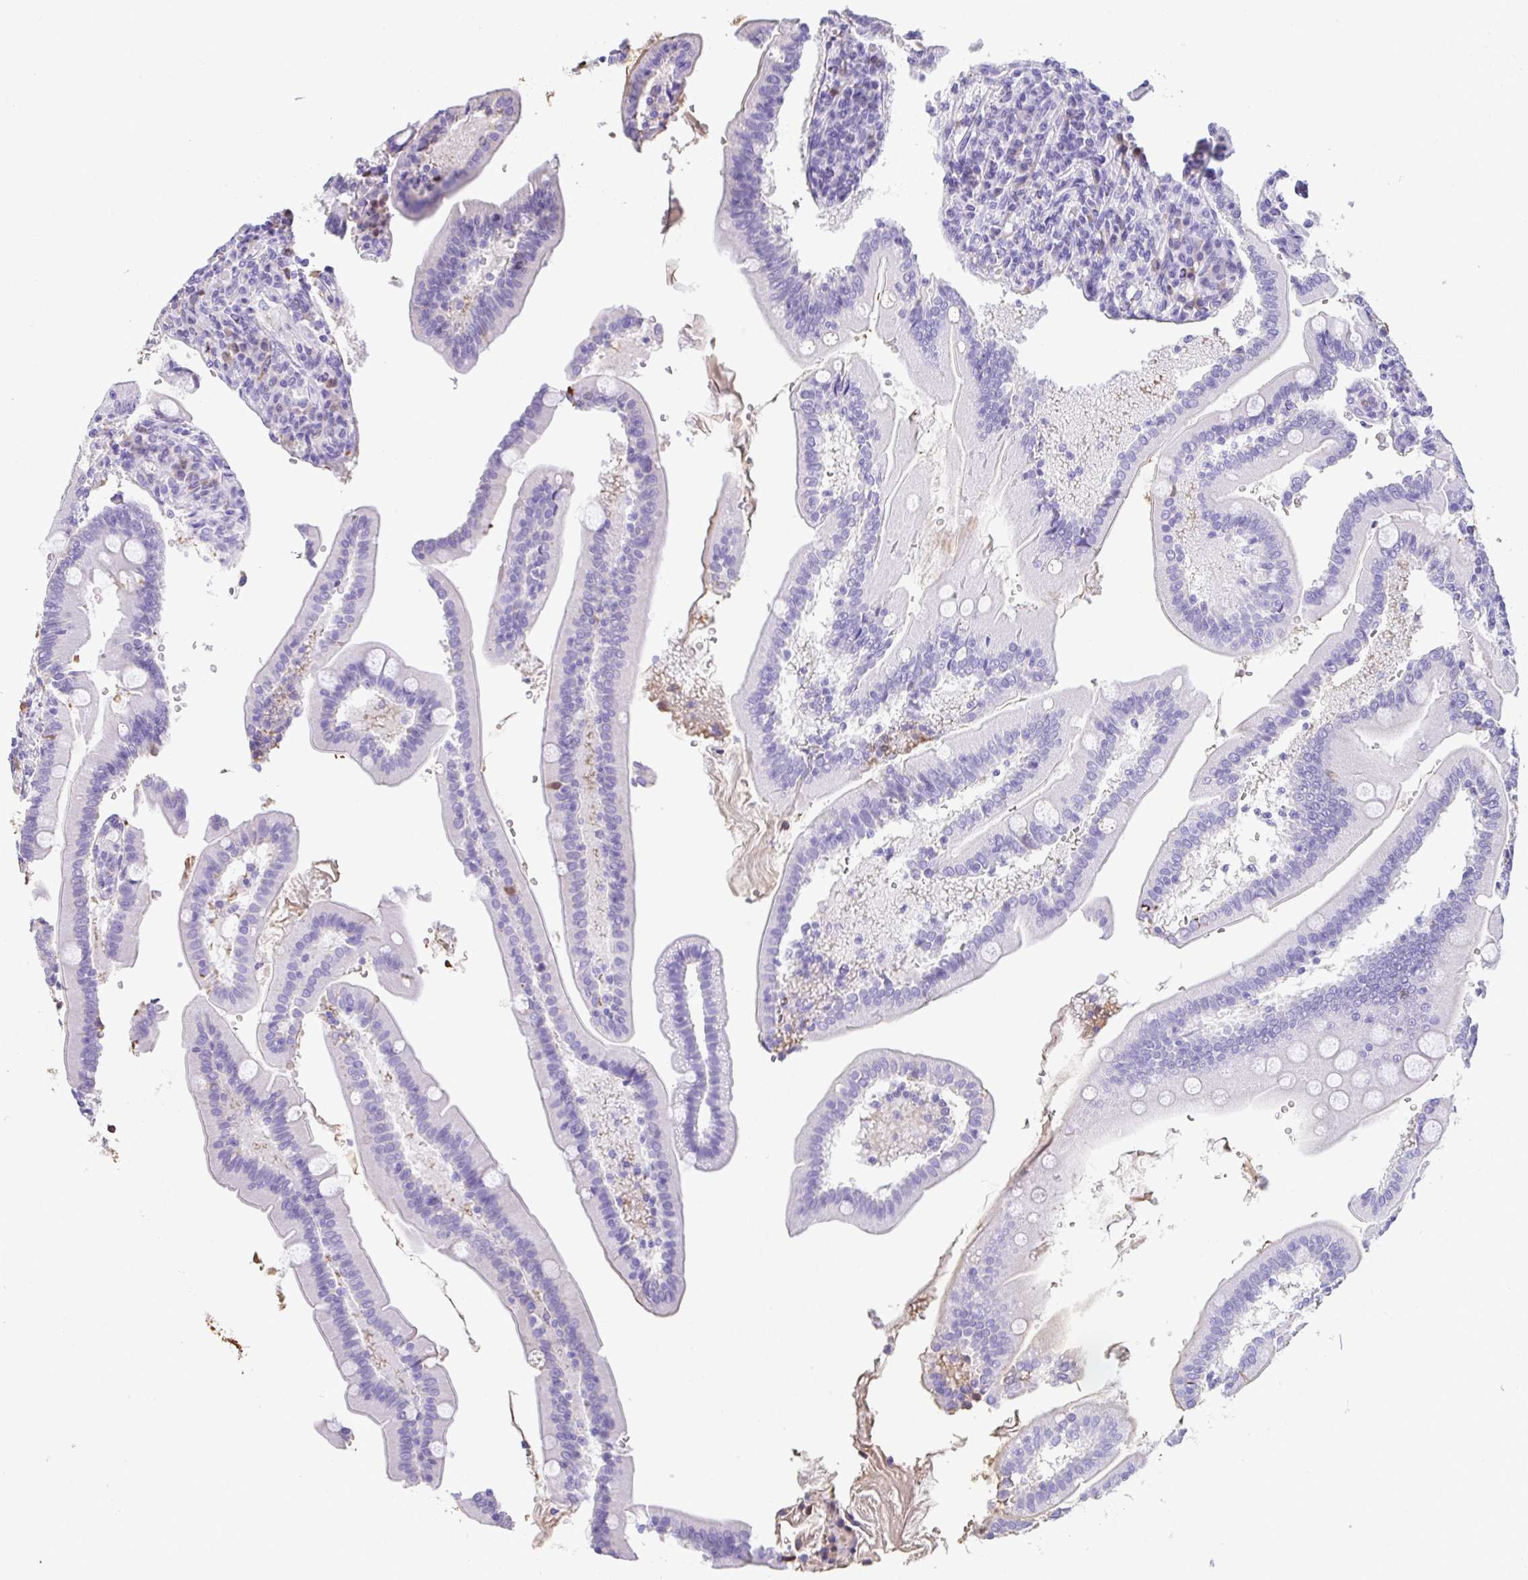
{"staining": {"intensity": "negative", "quantity": "none", "location": "none"}, "tissue": "duodenum", "cell_type": "Glandular cells", "image_type": "normal", "snomed": [{"axis": "morphology", "description": "Normal tissue, NOS"}, {"axis": "topography", "description": "Duodenum"}], "caption": "An immunohistochemistry photomicrograph of unremarkable duodenum is shown. There is no staining in glandular cells of duodenum. (DAB (3,3'-diaminobenzidine) immunohistochemistry (IHC) with hematoxylin counter stain).", "gene": "HOXC12", "patient": {"sex": "female", "age": 67}}